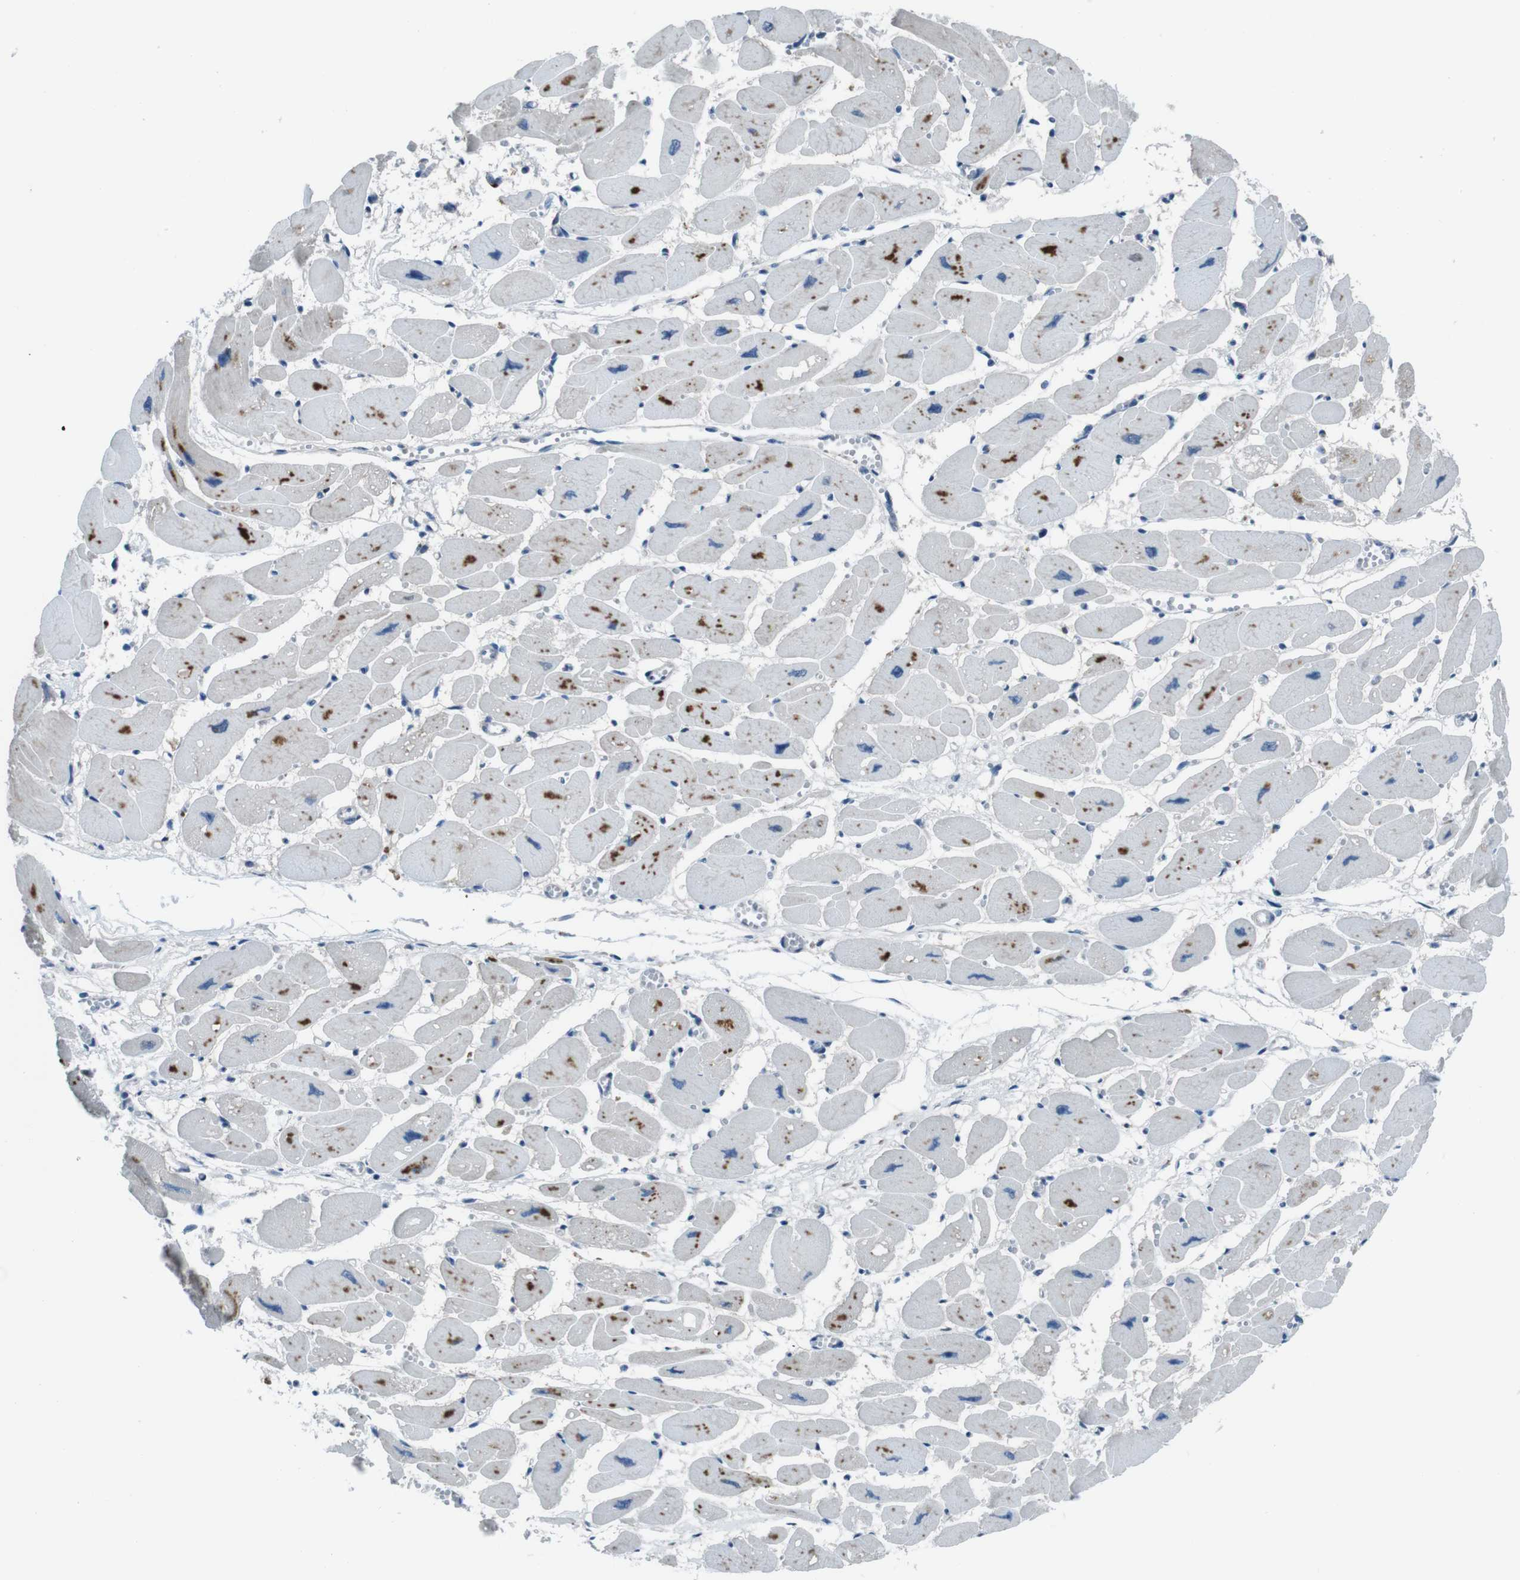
{"staining": {"intensity": "moderate", "quantity": "25%-75%", "location": "cytoplasmic/membranous"}, "tissue": "heart muscle", "cell_type": "Cardiomyocytes", "image_type": "normal", "snomed": [{"axis": "morphology", "description": "Normal tissue, NOS"}, {"axis": "topography", "description": "Heart"}], "caption": "Human heart muscle stained for a protein (brown) displays moderate cytoplasmic/membranous positive positivity in about 25%-75% of cardiomyocytes.", "gene": "LRP5", "patient": {"sex": "female", "age": 54}}